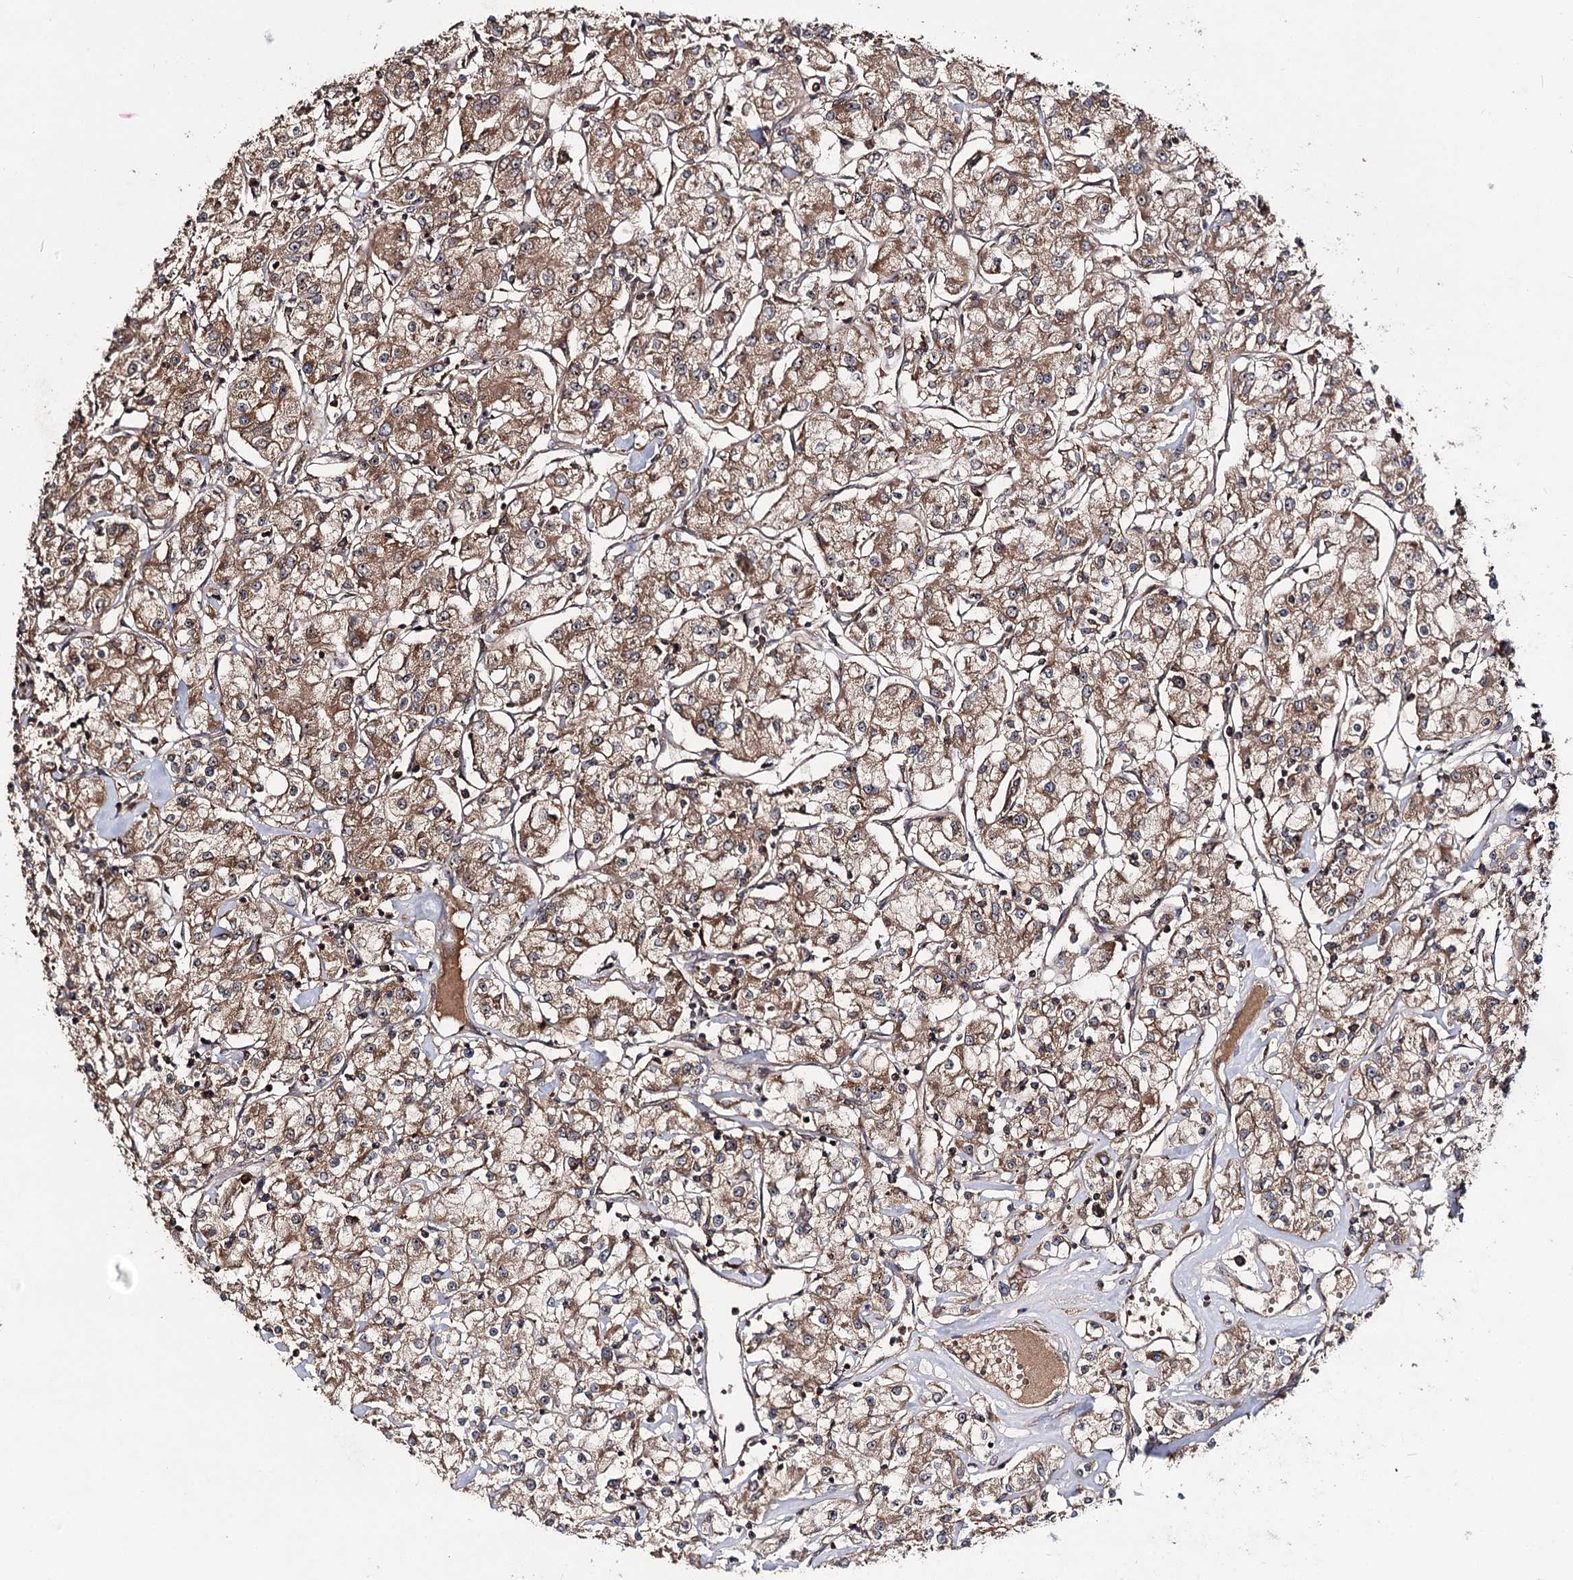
{"staining": {"intensity": "moderate", "quantity": ">75%", "location": "cytoplasmic/membranous"}, "tissue": "renal cancer", "cell_type": "Tumor cells", "image_type": "cancer", "snomed": [{"axis": "morphology", "description": "Adenocarcinoma, NOS"}, {"axis": "topography", "description": "Kidney"}], "caption": "Protein expression by immunohistochemistry displays moderate cytoplasmic/membranous staining in approximately >75% of tumor cells in renal cancer.", "gene": "FAM53B", "patient": {"sex": "female", "age": 59}}